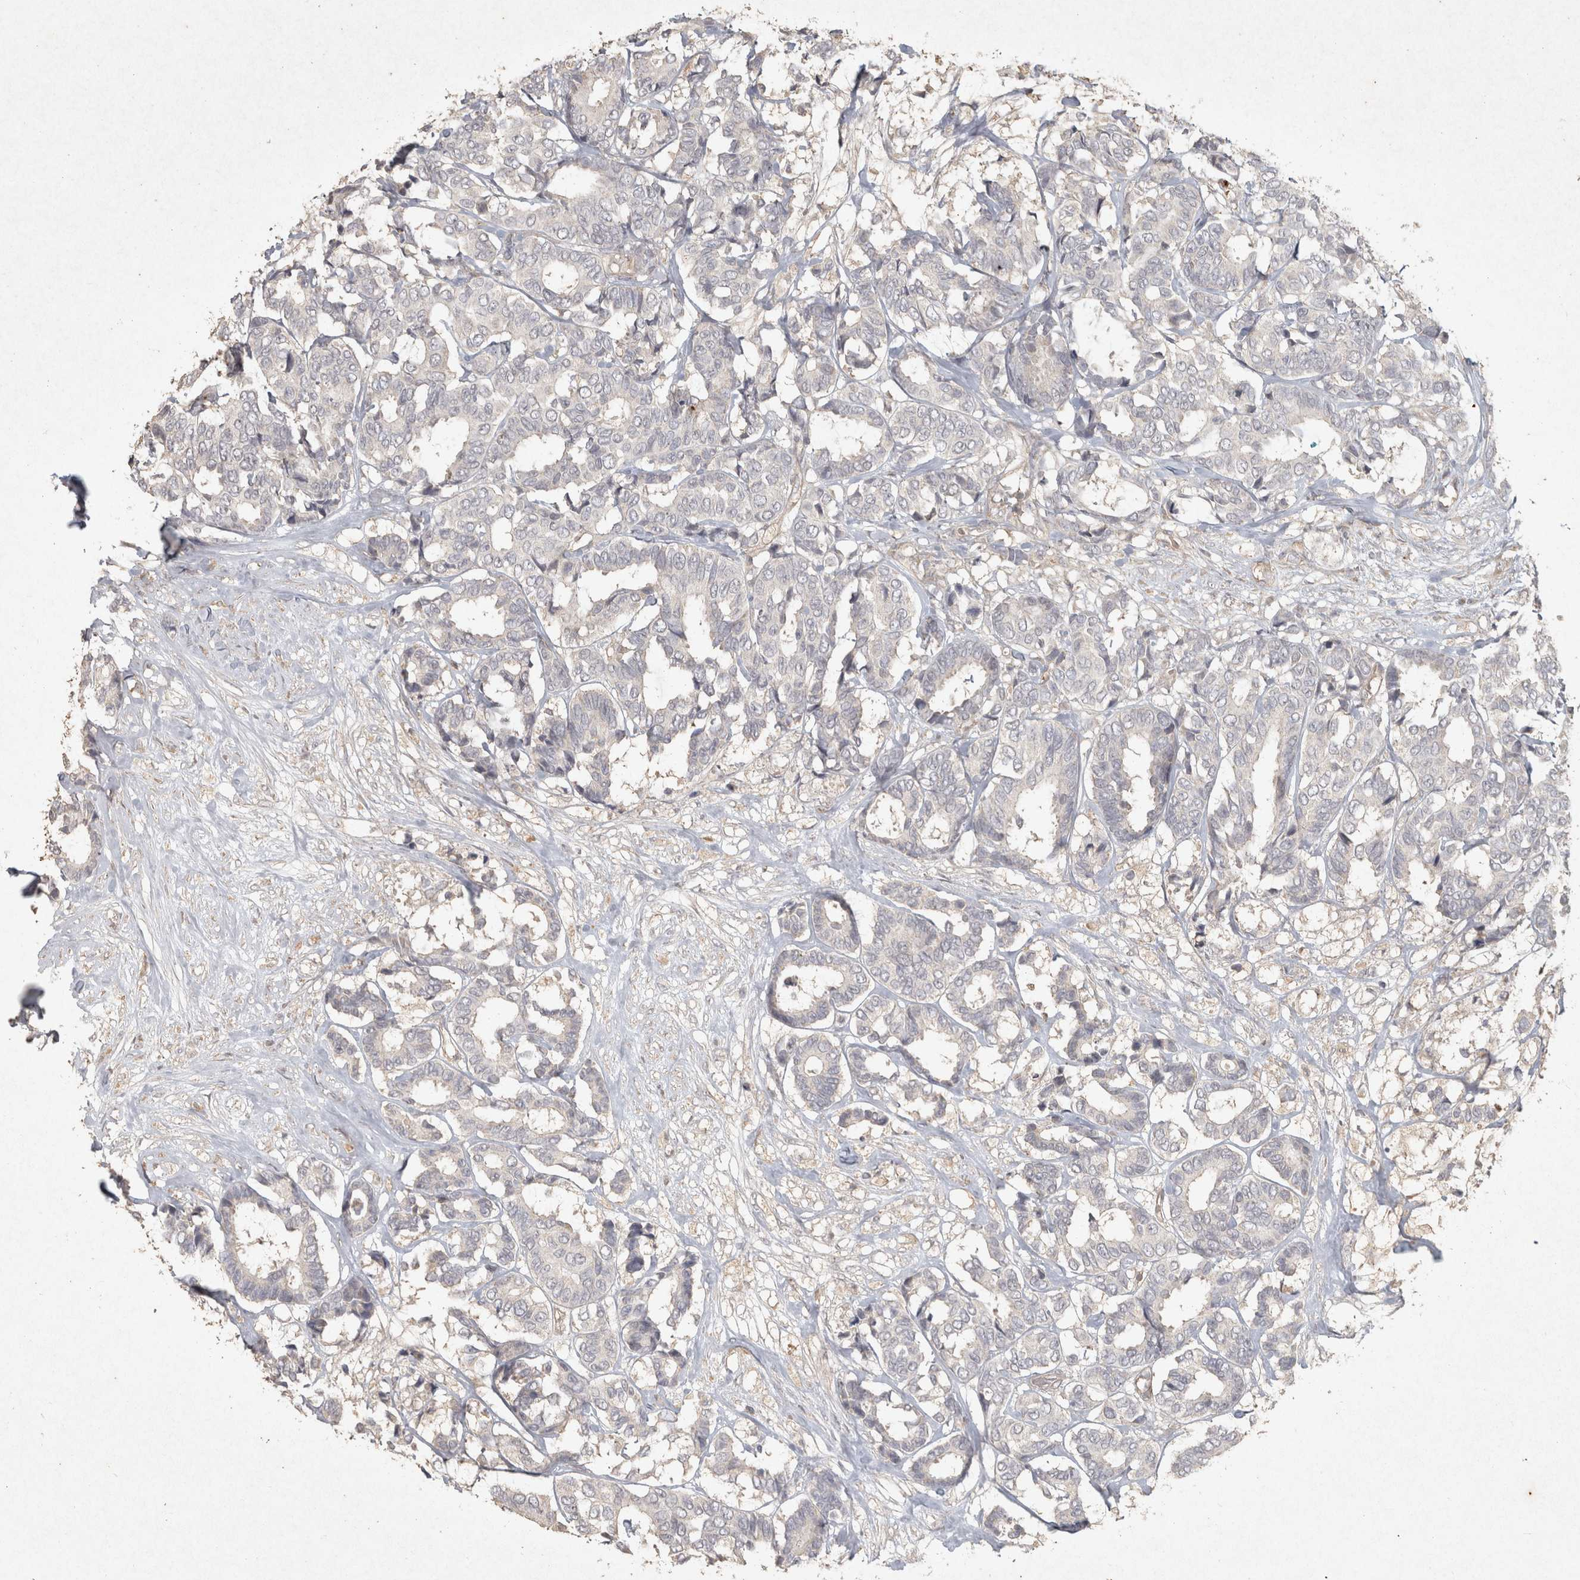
{"staining": {"intensity": "negative", "quantity": "none", "location": "none"}, "tissue": "breast cancer", "cell_type": "Tumor cells", "image_type": "cancer", "snomed": [{"axis": "morphology", "description": "Duct carcinoma"}, {"axis": "topography", "description": "Breast"}], "caption": "A high-resolution image shows immunohistochemistry (IHC) staining of breast cancer, which exhibits no significant staining in tumor cells. (DAB (3,3'-diaminobenzidine) immunohistochemistry visualized using brightfield microscopy, high magnification).", "gene": "OSTN", "patient": {"sex": "female", "age": 87}}